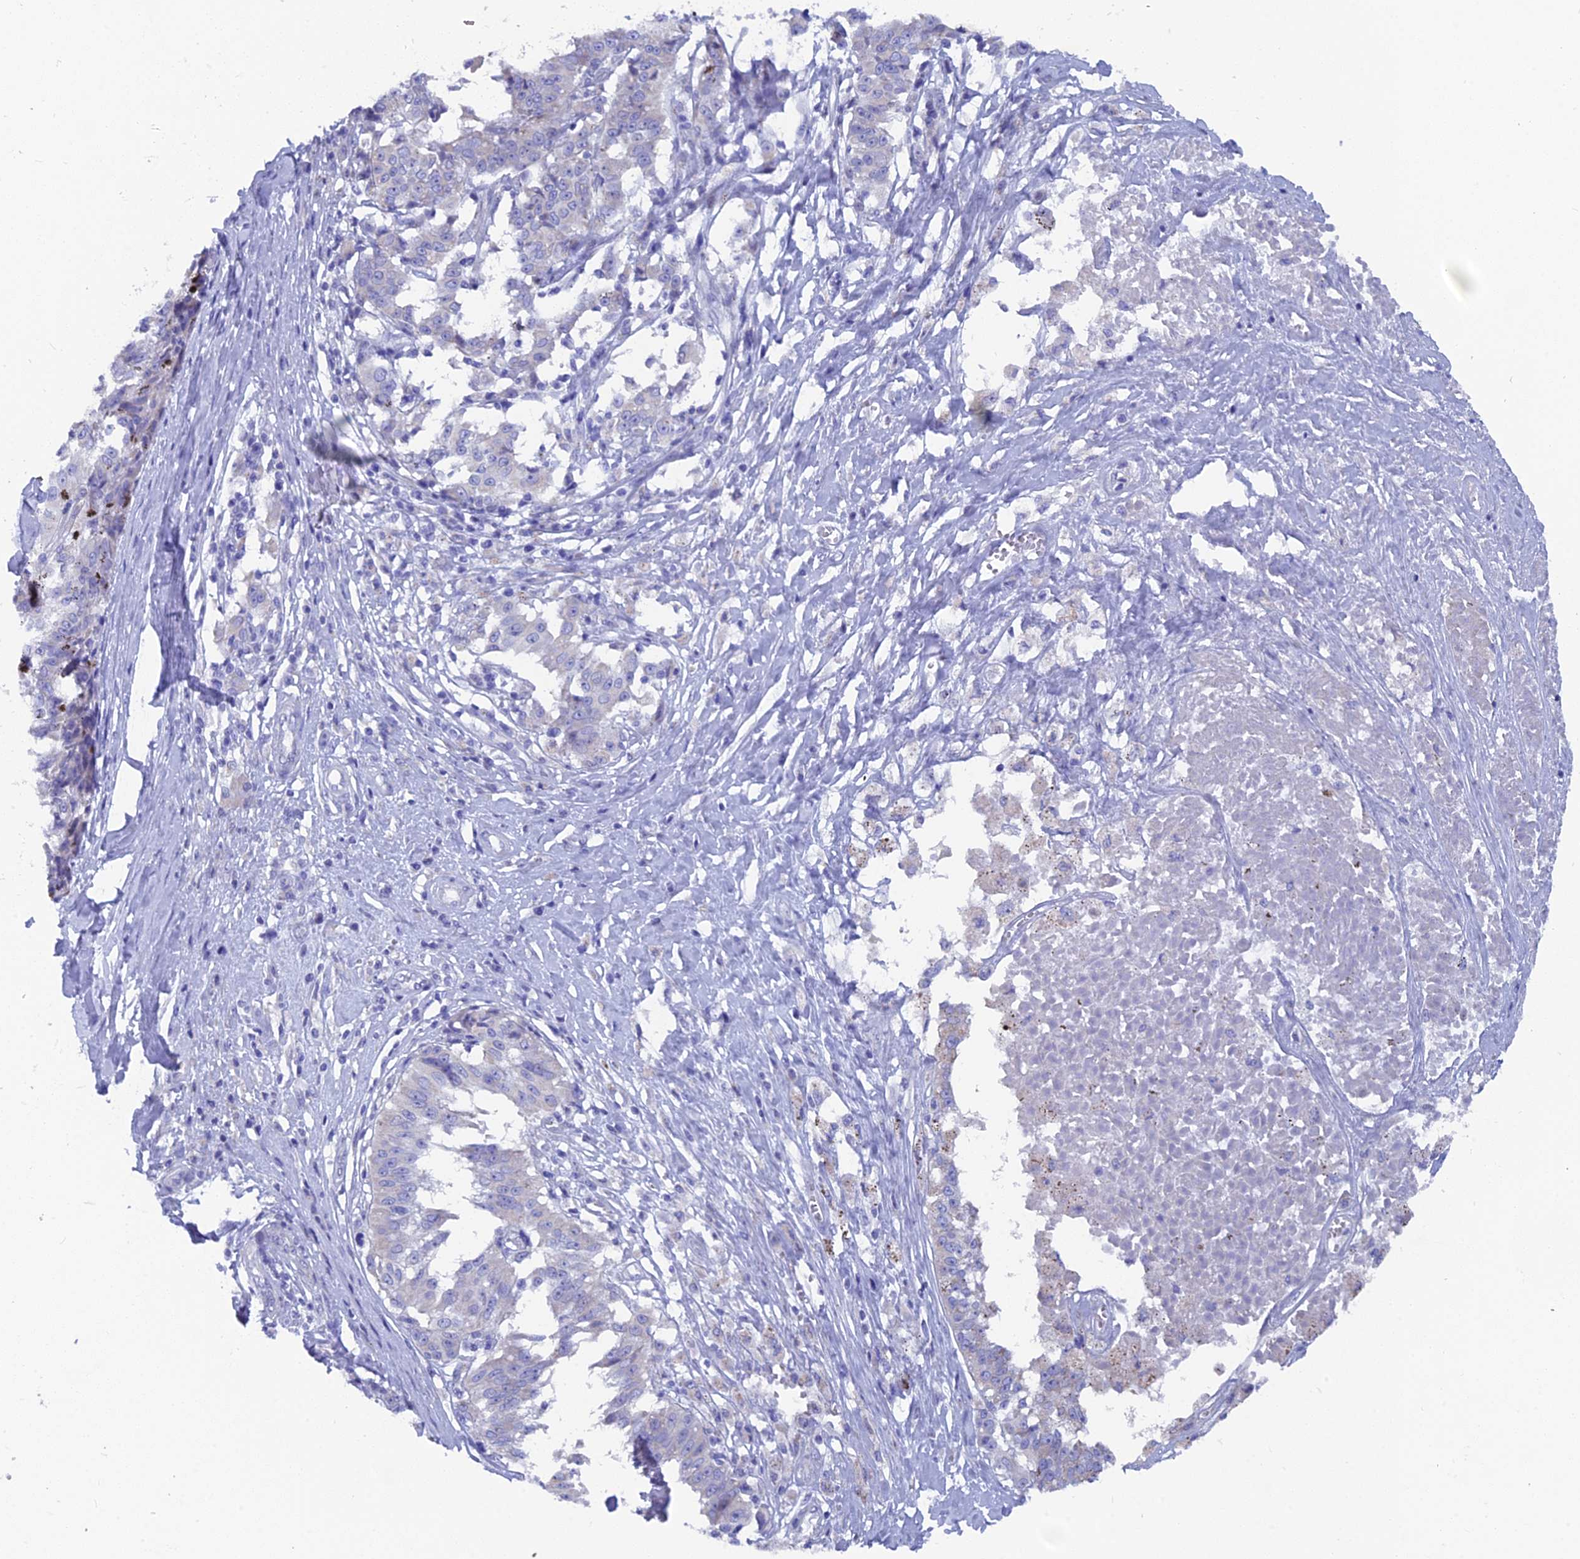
{"staining": {"intensity": "negative", "quantity": "none", "location": "none"}, "tissue": "melanoma", "cell_type": "Tumor cells", "image_type": "cancer", "snomed": [{"axis": "morphology", "description": "Malignant melanoma, NOS"}, {"axis": "topography", "description": "Skin"}], "caption": "A micrograph of malignant melanoma stained for a protein shows no brown staining in tumor cells.", "gene": "AK4", "patient": {"sex": "female", "age": 72}}